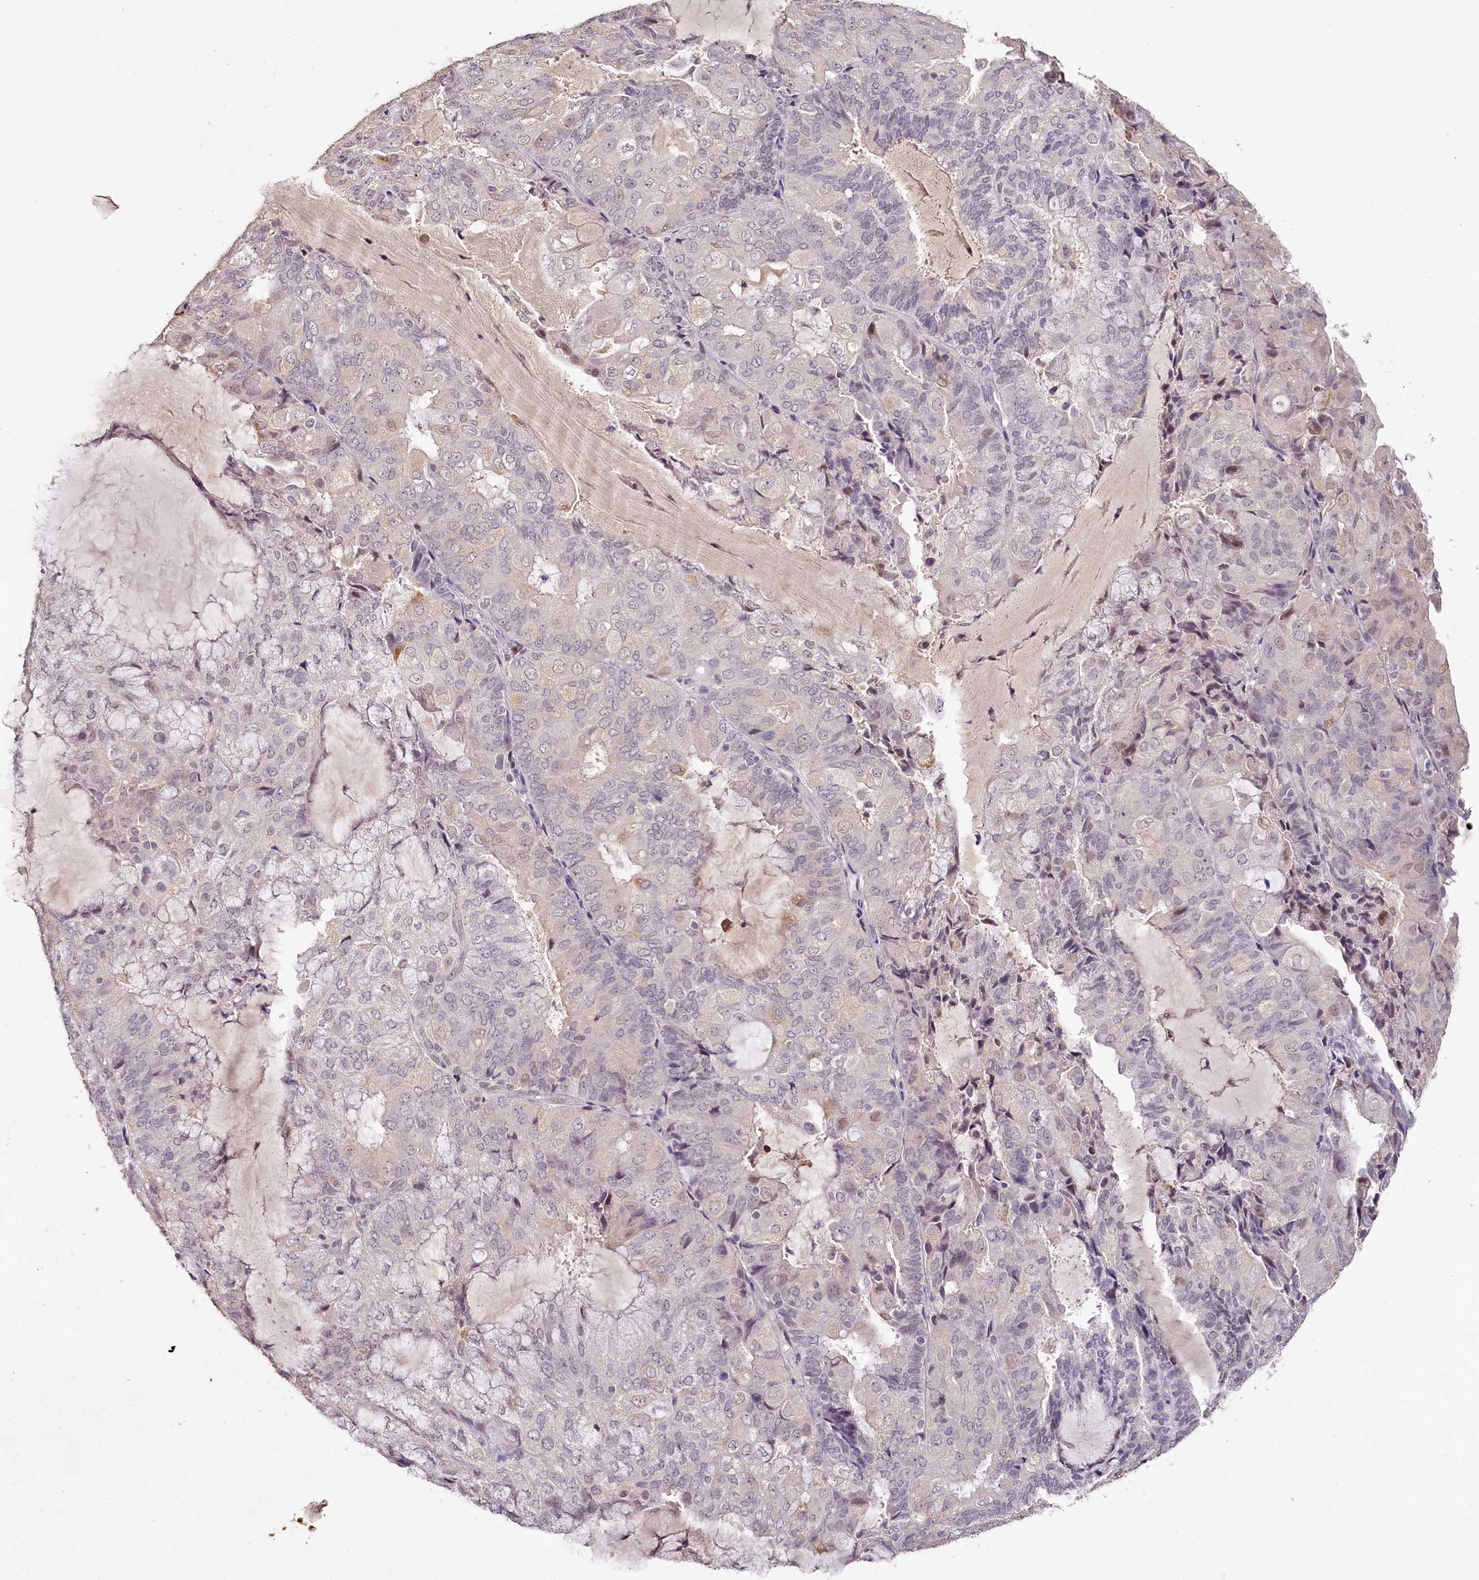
{"staining": {"intensity": "negative", "quantity": "none", "location": "none"}, "tissue": "endometrial cancer", "cell_type": "Tumor cells", "image_type": "cancer", "snomed": [{"axis": "morphology", "description": "Adenocarcinoma, NOS"}, {"axis": "topography", "description": "Endometrium"}], "caption": "The IHC micrograph has no significant staining in tumor cells of endometrial adenocarcinoma tissue. Nuclei are stained in blue.", "gene": "MUCL1", "patient": {"sex": "female", "age": 81}}